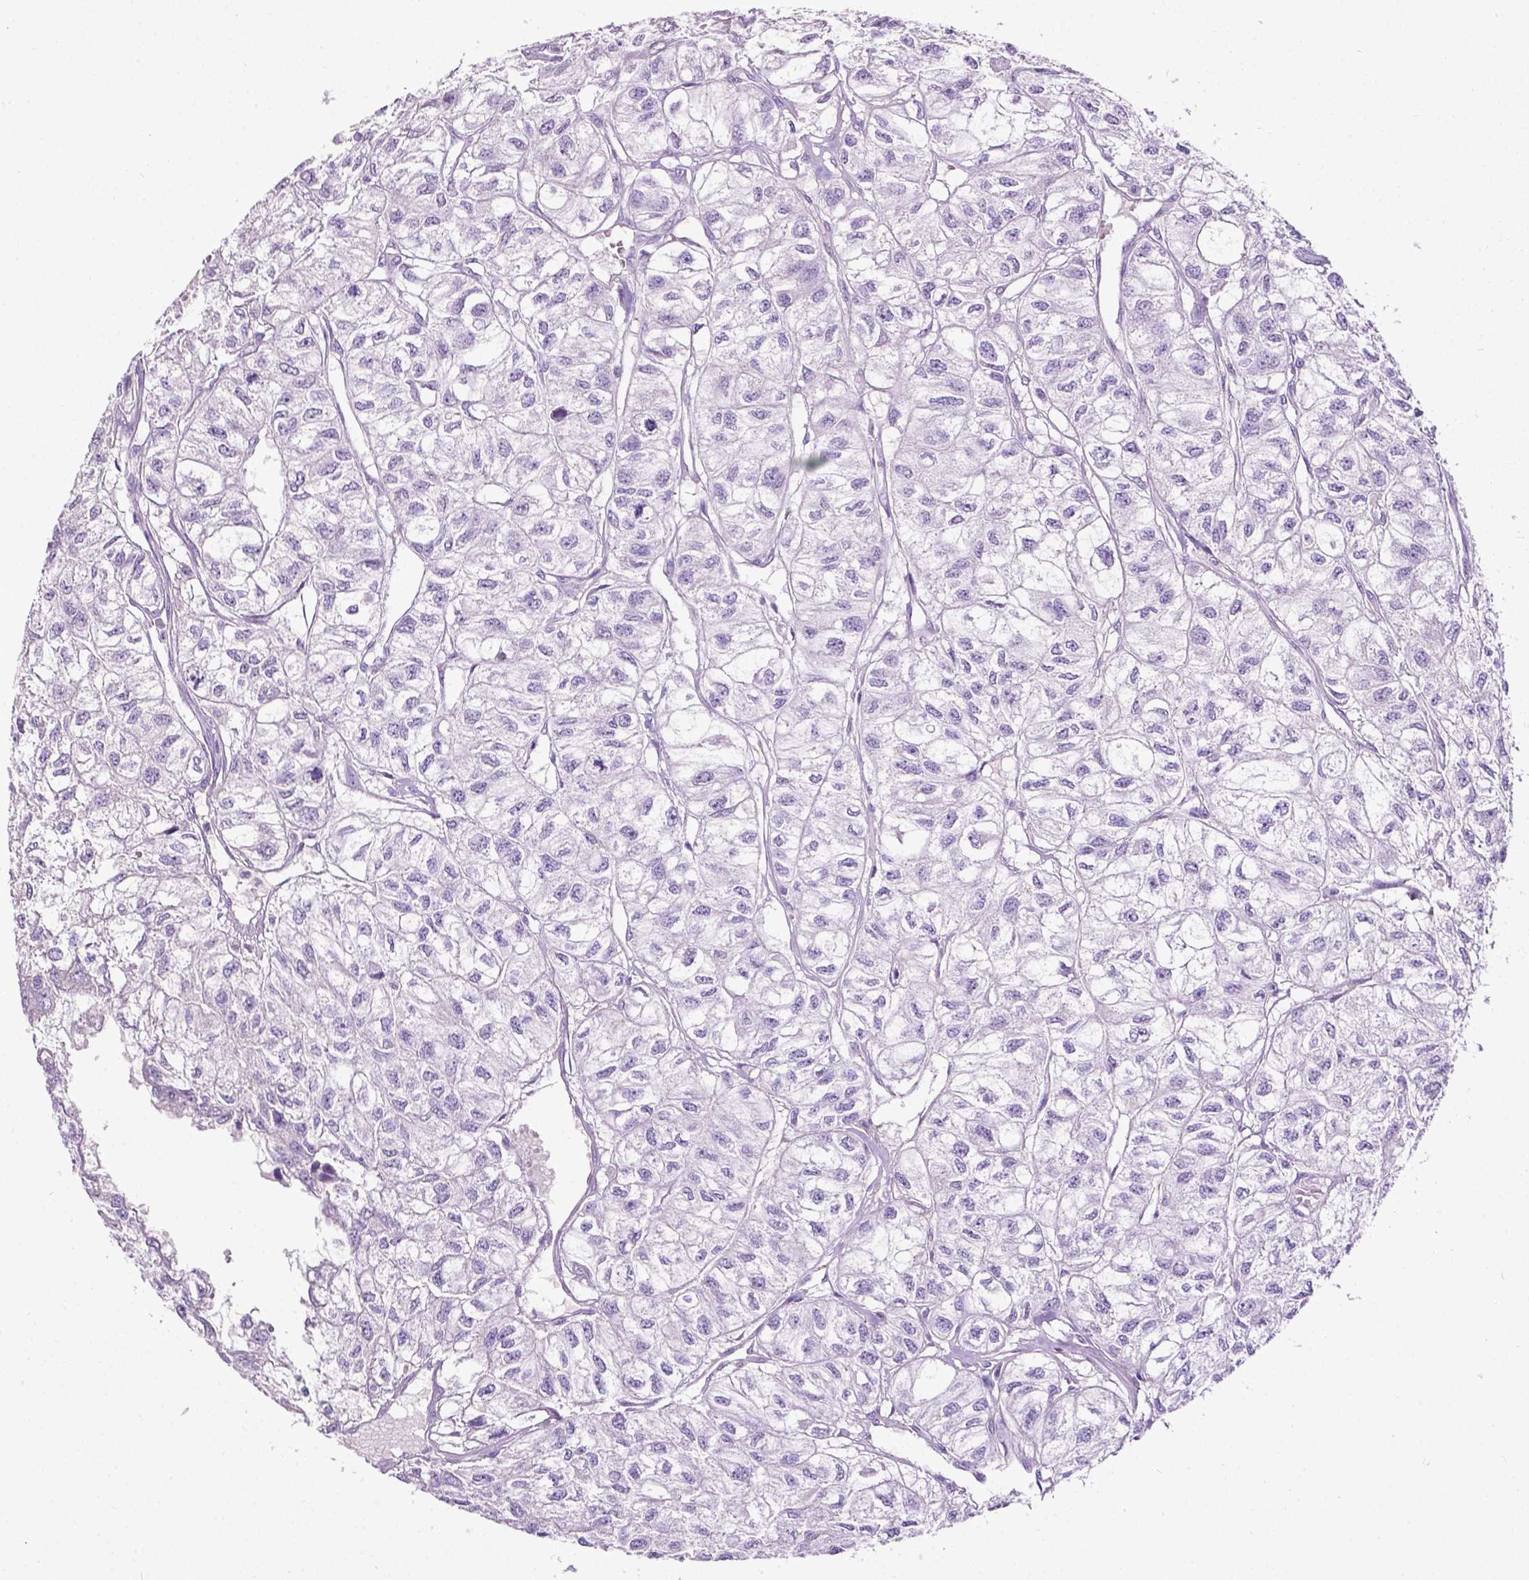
{"staining": {"intensity": "negative", "quantity": "none", "location": "none"}, "tissue": "renal cancer", "cell_type": "Tumor cells", "image_type": "cancer", "snomed": [{"axis": "morphology", "description": "Adenocarcinoma, NOS"}, {"axis": "topography", "description": "Kidney"}], "caption": "Renal adenocarcinoma stained for a protein using immunohistochemistry (IHC) exhibits no expression tumor cells.", "gene": "TACSTD2", "patient": {"sex": "male", "age": 56}}